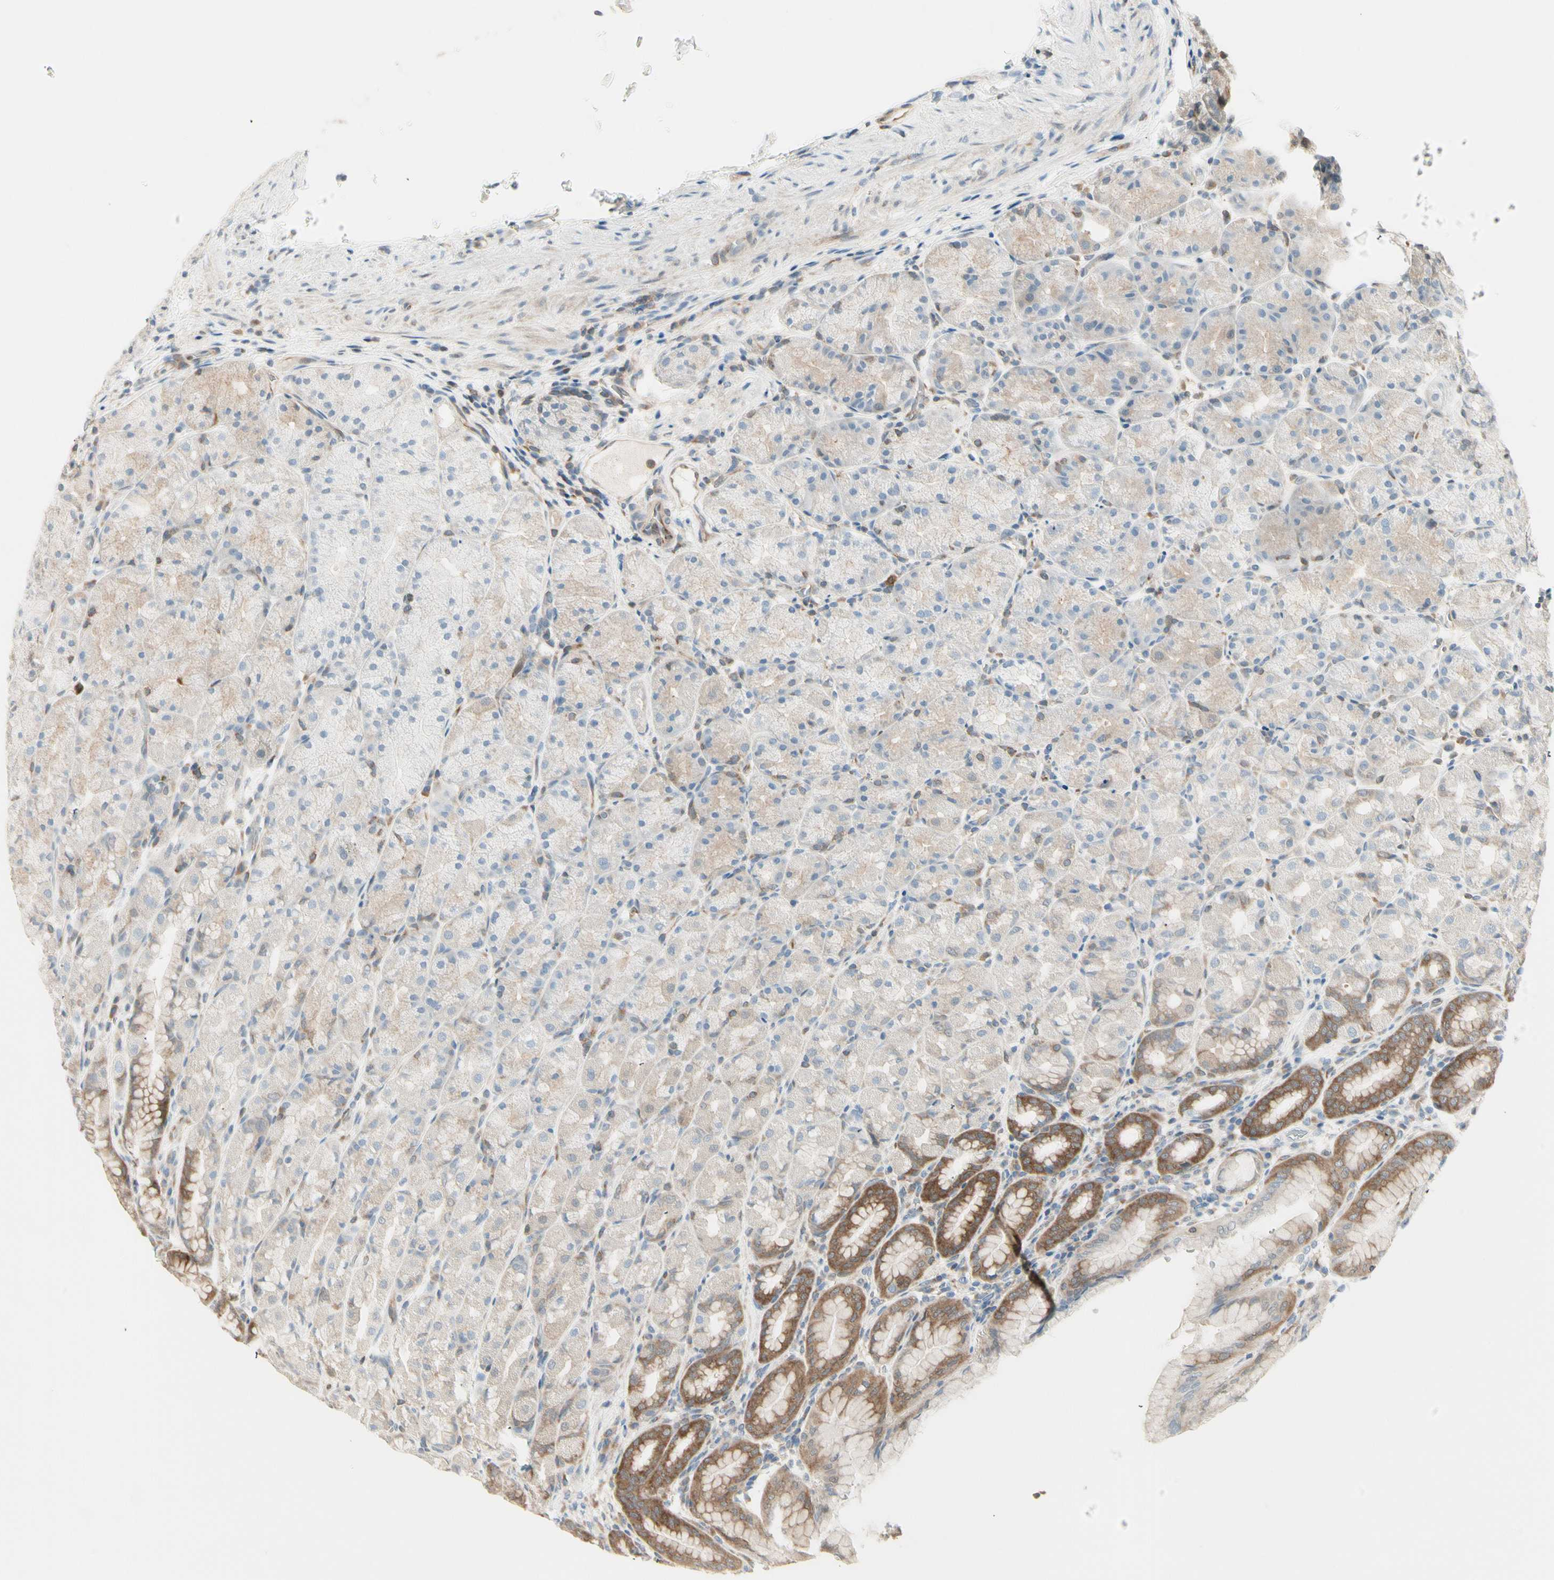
{"staining": {"intensity": "moderate", "quantity": "25%-75%", "location": "cytoplasmic/membranous"}, "tissue": "stomach", "cell_type": "Glandular cells", "image_type": "normal", "snomed": [{"axis": "morphology", "description": "Normal tissue, NOS"}, {"axis": "topography", "description": "Stomach, upper"}], "caption": "Moderate cytoplasmic/membranous positivity for a protein is identified in about 25%-75% of glandular cells of normal stomach using immunohistochemistry (IHC).", "gene": "OXSR1", "patient": {"sex": "male", "age": 68}}